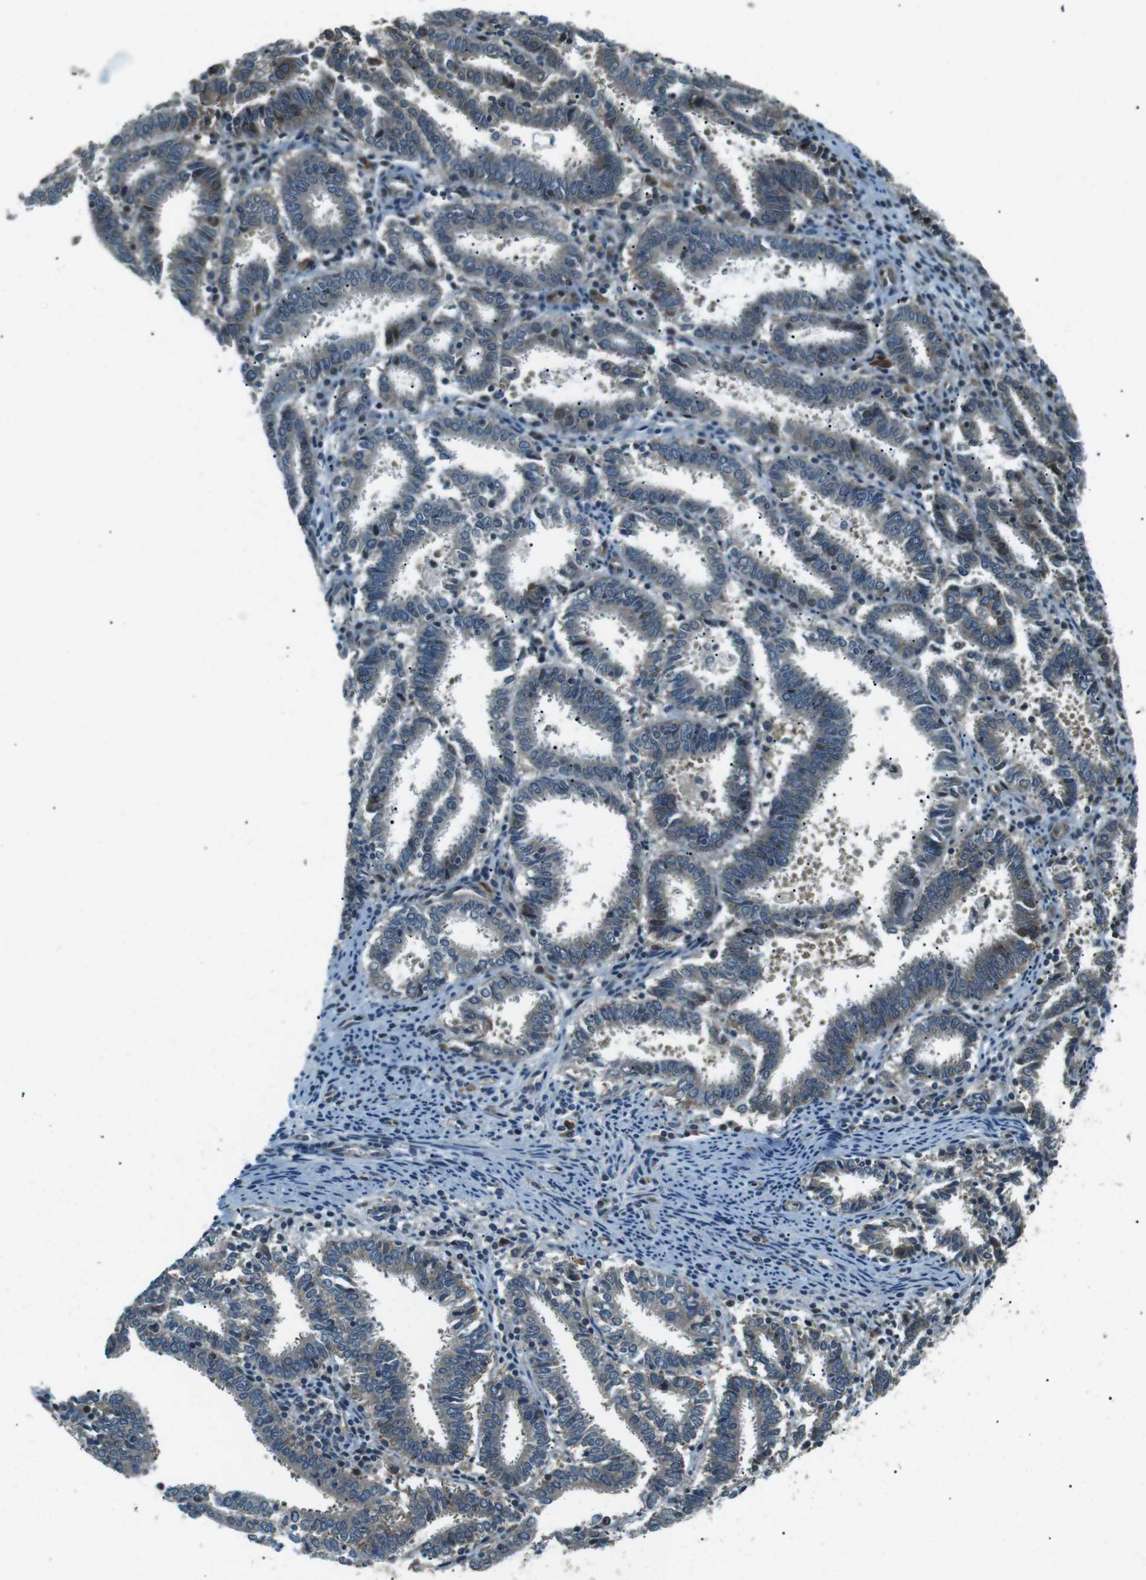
{"staining": {"intensity": "moderate", "quantity": "<25%", "location": "nuclear"}, "tissue": "endometrial cancer", "cell_type": "Tumor cells", "image_type": "cancer", "snomed": [{"axis": "morphology", "description": "Adenocarcinoma, NOS"}, {"axis": "topography", "description": "Uterus"}], "caption": "Immunohistochemical staining of endometrial cancer shows low levels of moderate nuclear protein positivity in approximately <25% of tumor cells. Nuclei are stained in blue.", "gene": "TMEM74", "patient": {"sex": "female", "age": 83}}